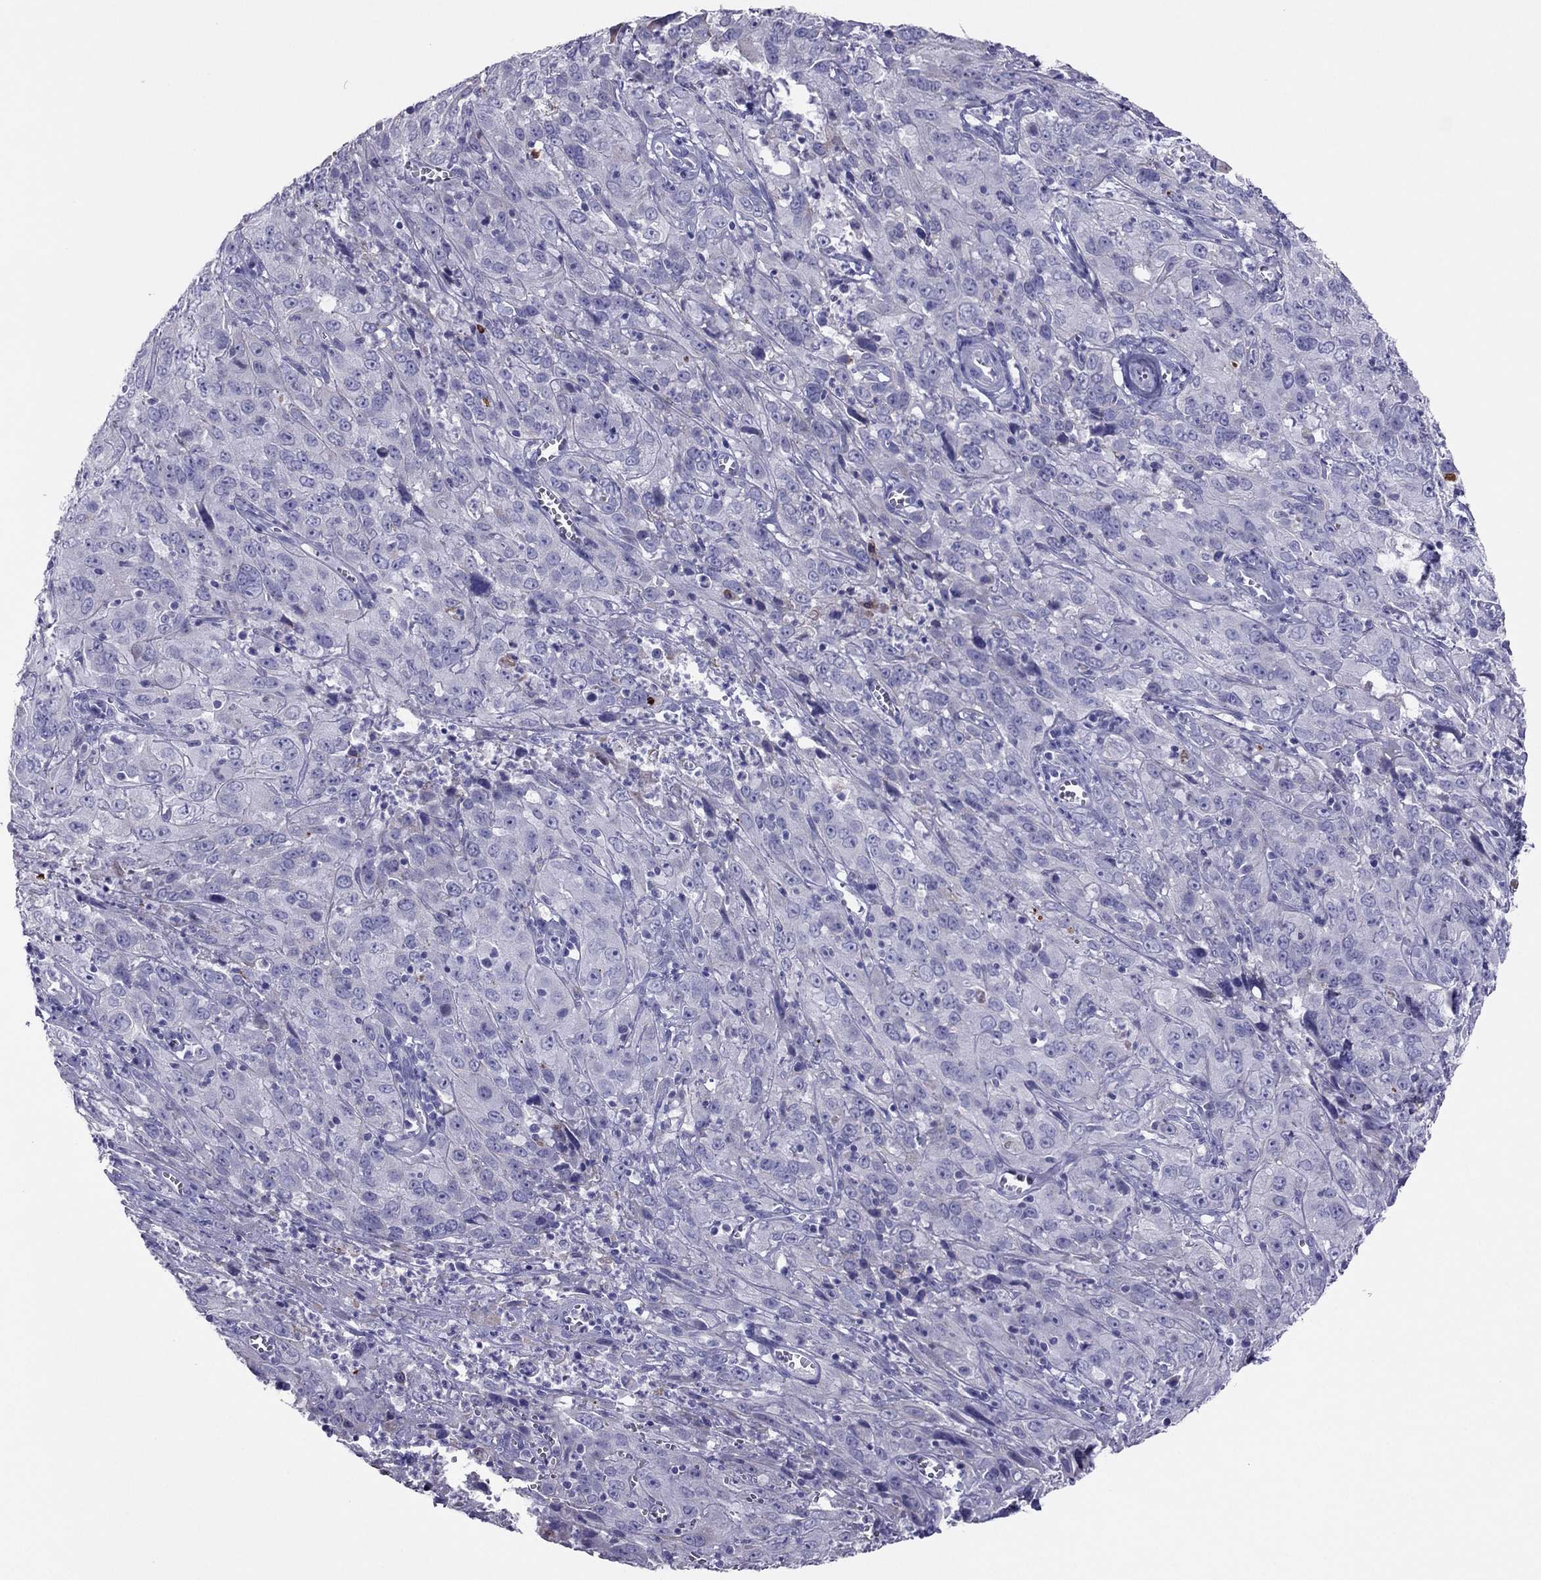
{"staining": {"intensity": "negative", "quantity": "none", "location": "none"}, "tissue": "cervical cancer", "cell_type": "Tumor cells", "image_type": "cancer", "snomed": [{"axis": "morphology", "description": "Squamous cell carcinoma, NOS"}, {"axis": "topography", "description": "Cervix"}], "caption": "Tumor cells show no significant positivity in cervical cancer.", "gene": "MAEL", "patient": {"sex": "female", "age": 32}}